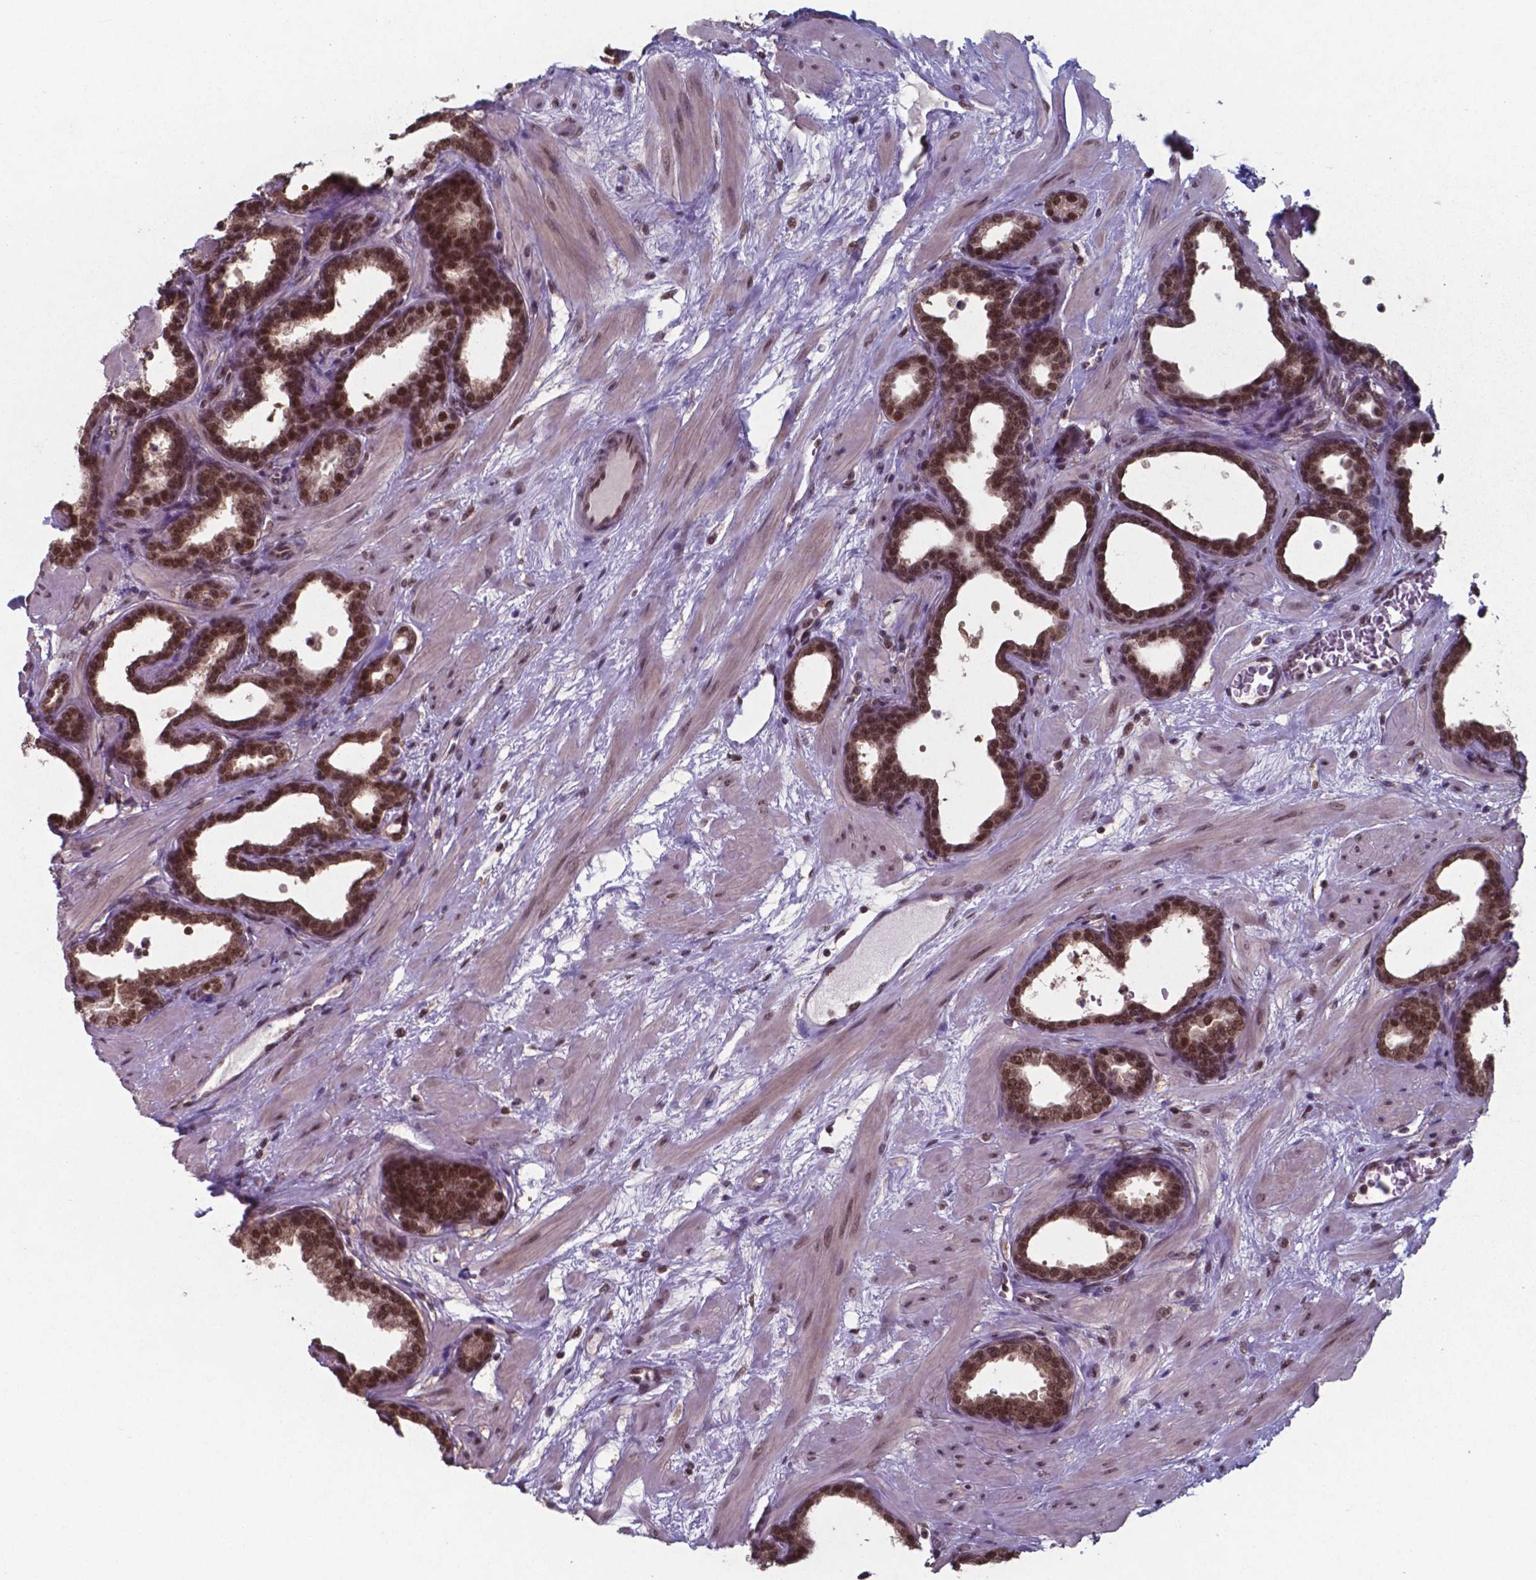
{"staining": {"intensity": "strong", "quantity": ">75%", "location": "nuclear"}, "tissue": "prostate", "cell_type": "Glandular cells", "image_type": "normal", "snomed": [{"axis": "morphology", "description": "Normal tissue, NOS"}, {"axis": "topography", "description": "Prostate"}], "caption": "Immunohistochemistry (IHC) image of normal prostate: prostate stained using immunohistochemistry (IHC) reveals high levels of strong protein expression localized specifically in the nuclear of glandular cells, appearing as a nuclear brown color.", "gene": "UBA1", "patient": {"sex": "male", "age": 37}}